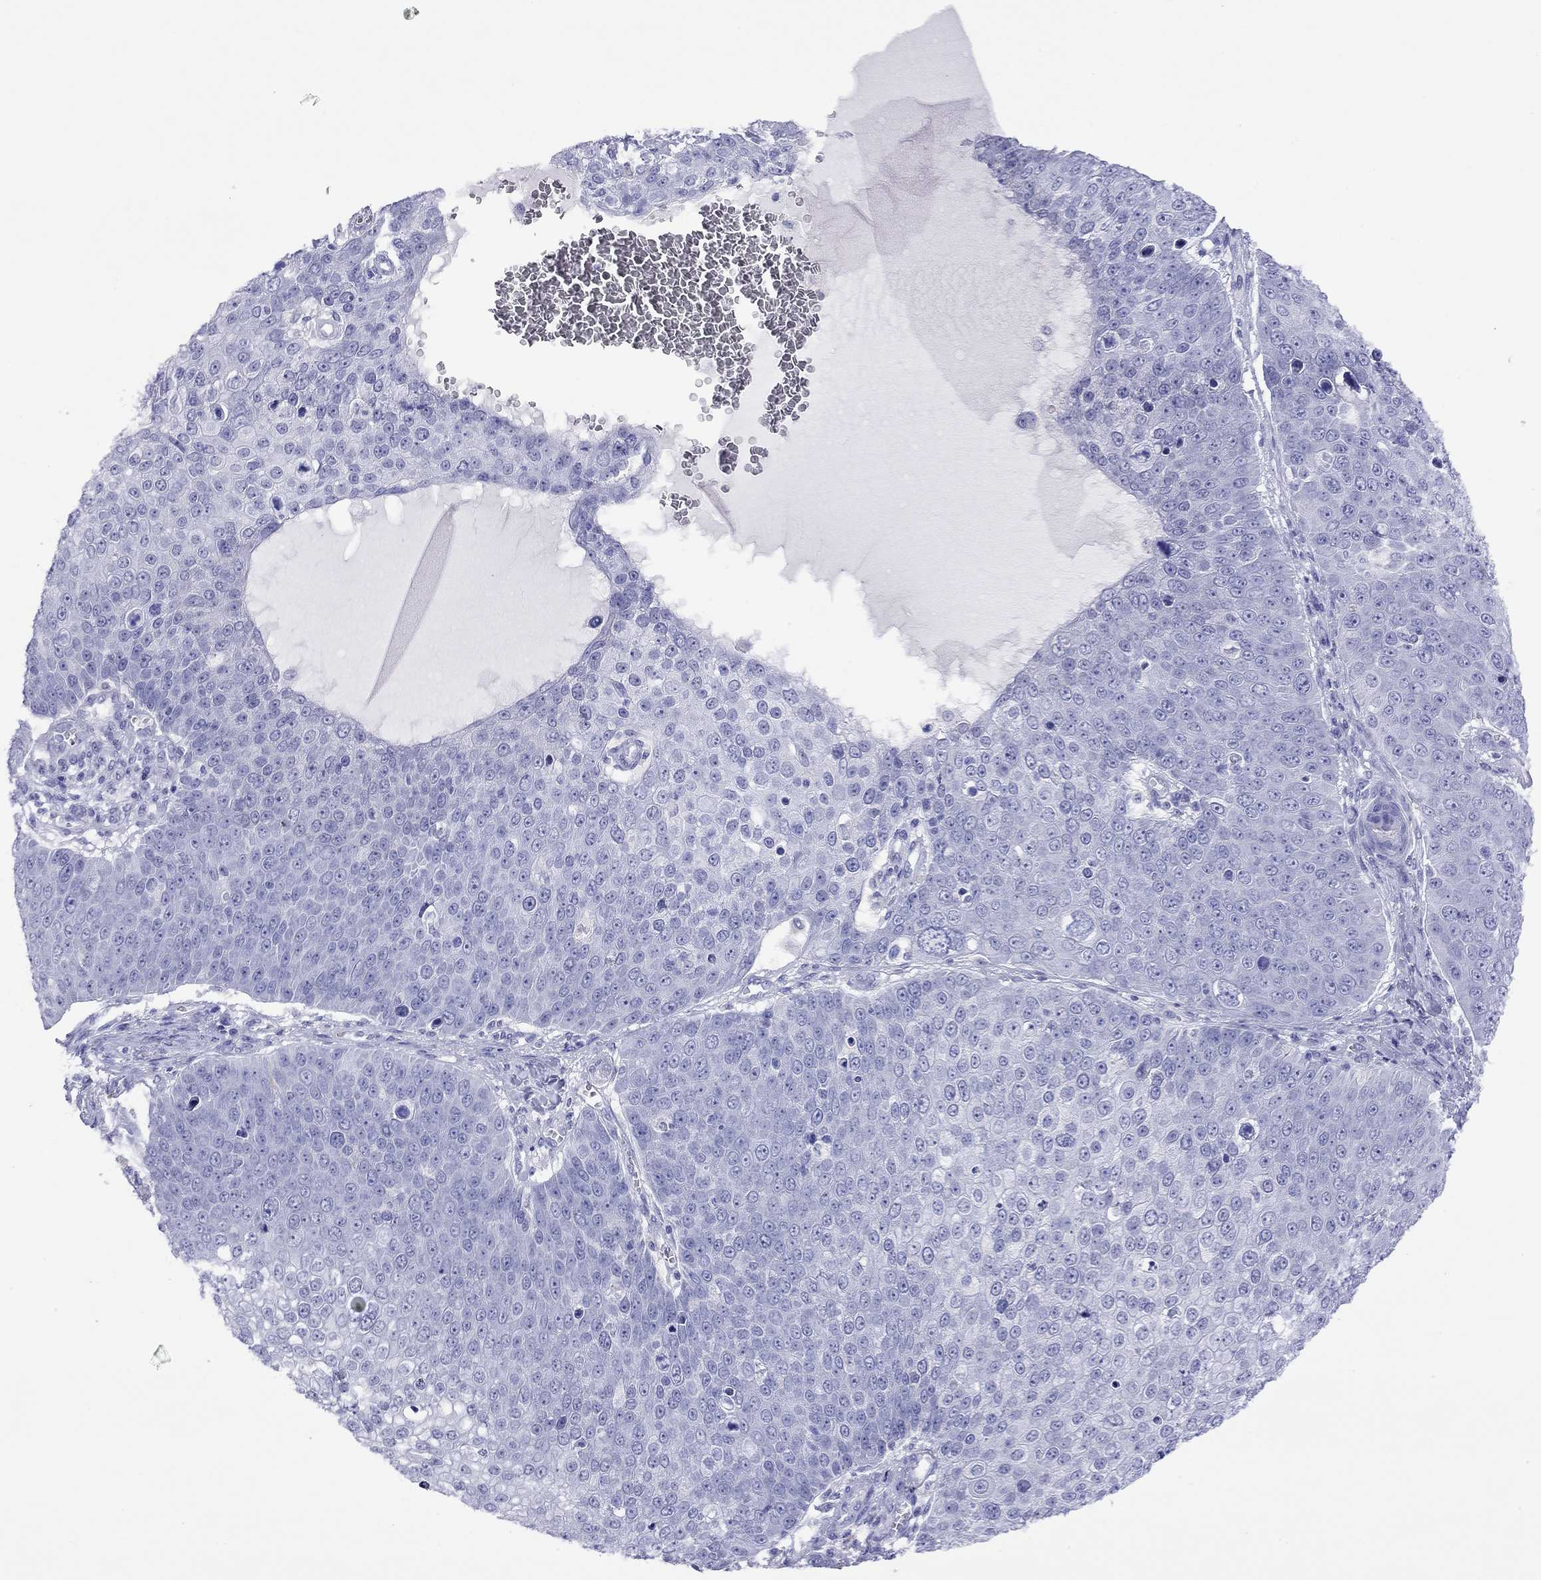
{"staining": {"intensity": "negative", "quantity": "none", "location": "none"}, "tissue": "skin cancer", "cell_type": "Tumor cells", "image_type": "cancer", "snomed": [{"axis": "morphology", "description": "Squamous cell carcinoma, NOS"}, {"axis": "topography", "description": "Skin"}], "caption": "Immunohistochemical staining of human squamous cell carcinoma (skin) reveals no significant staining in tumor cells.", "gene": "SLC30A8", "patient": {"sex": "male", "age": 71}}